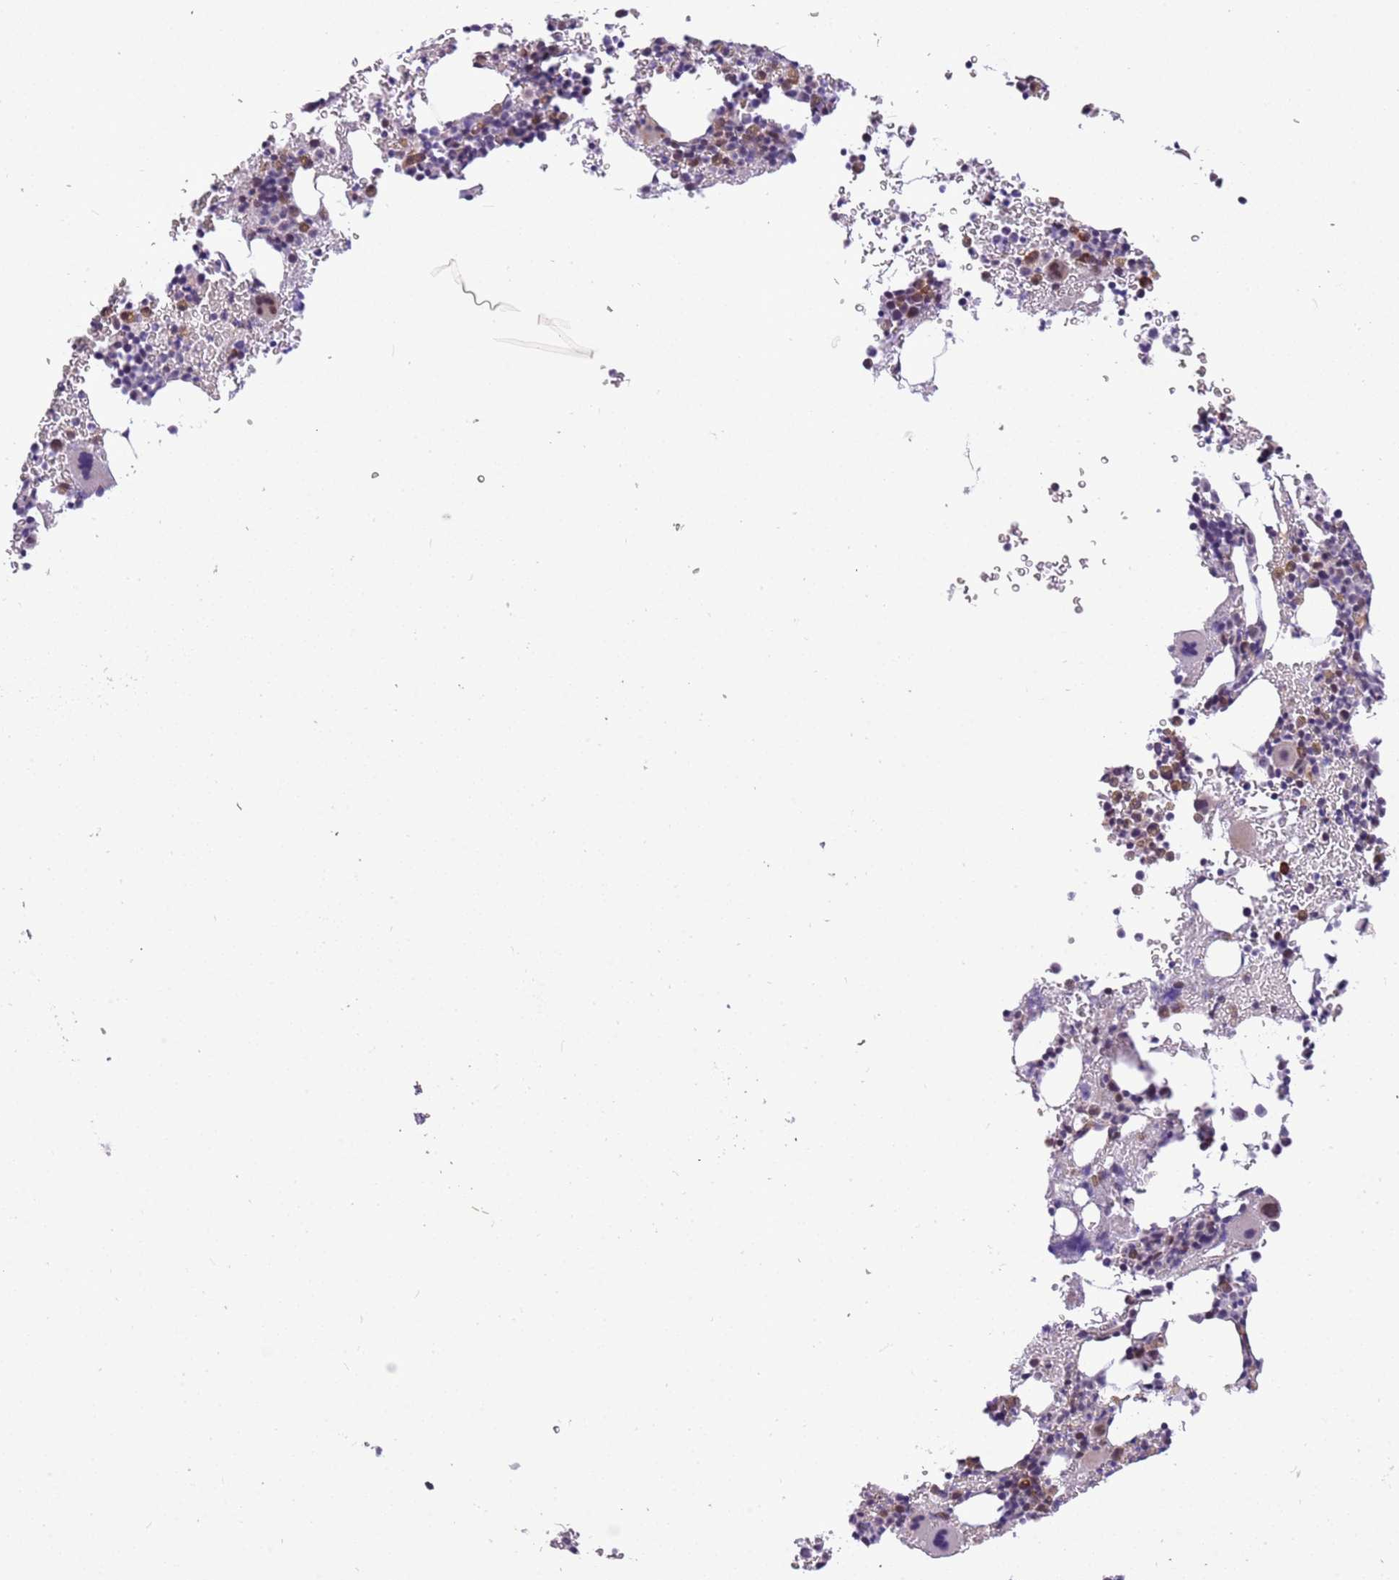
{"staining": {"intensity": "moderate", "quantity": "<25%", "location": "cytoplasmic/membranous"}, "tissue": "bone marrow", "cell_type": "Hematopoietic cells", "image_type": "normal", "snomed": [{"axis": "morphology", "description": "Normal tissue, NOS"}, {"axis": "topography", "description": "Bone marrow"}], "caption": "DAB immunohistochemical staining of benign human bone marrow demonstrates moderate cytoplasmic/membranous protein staining in approximately <25% of hematopoietic cells. (DAB IHC, brown staining for protein, blue staining for nuclei).", "gene": "MAGEF1", "patient": {"sex": "male", "age": 41}}